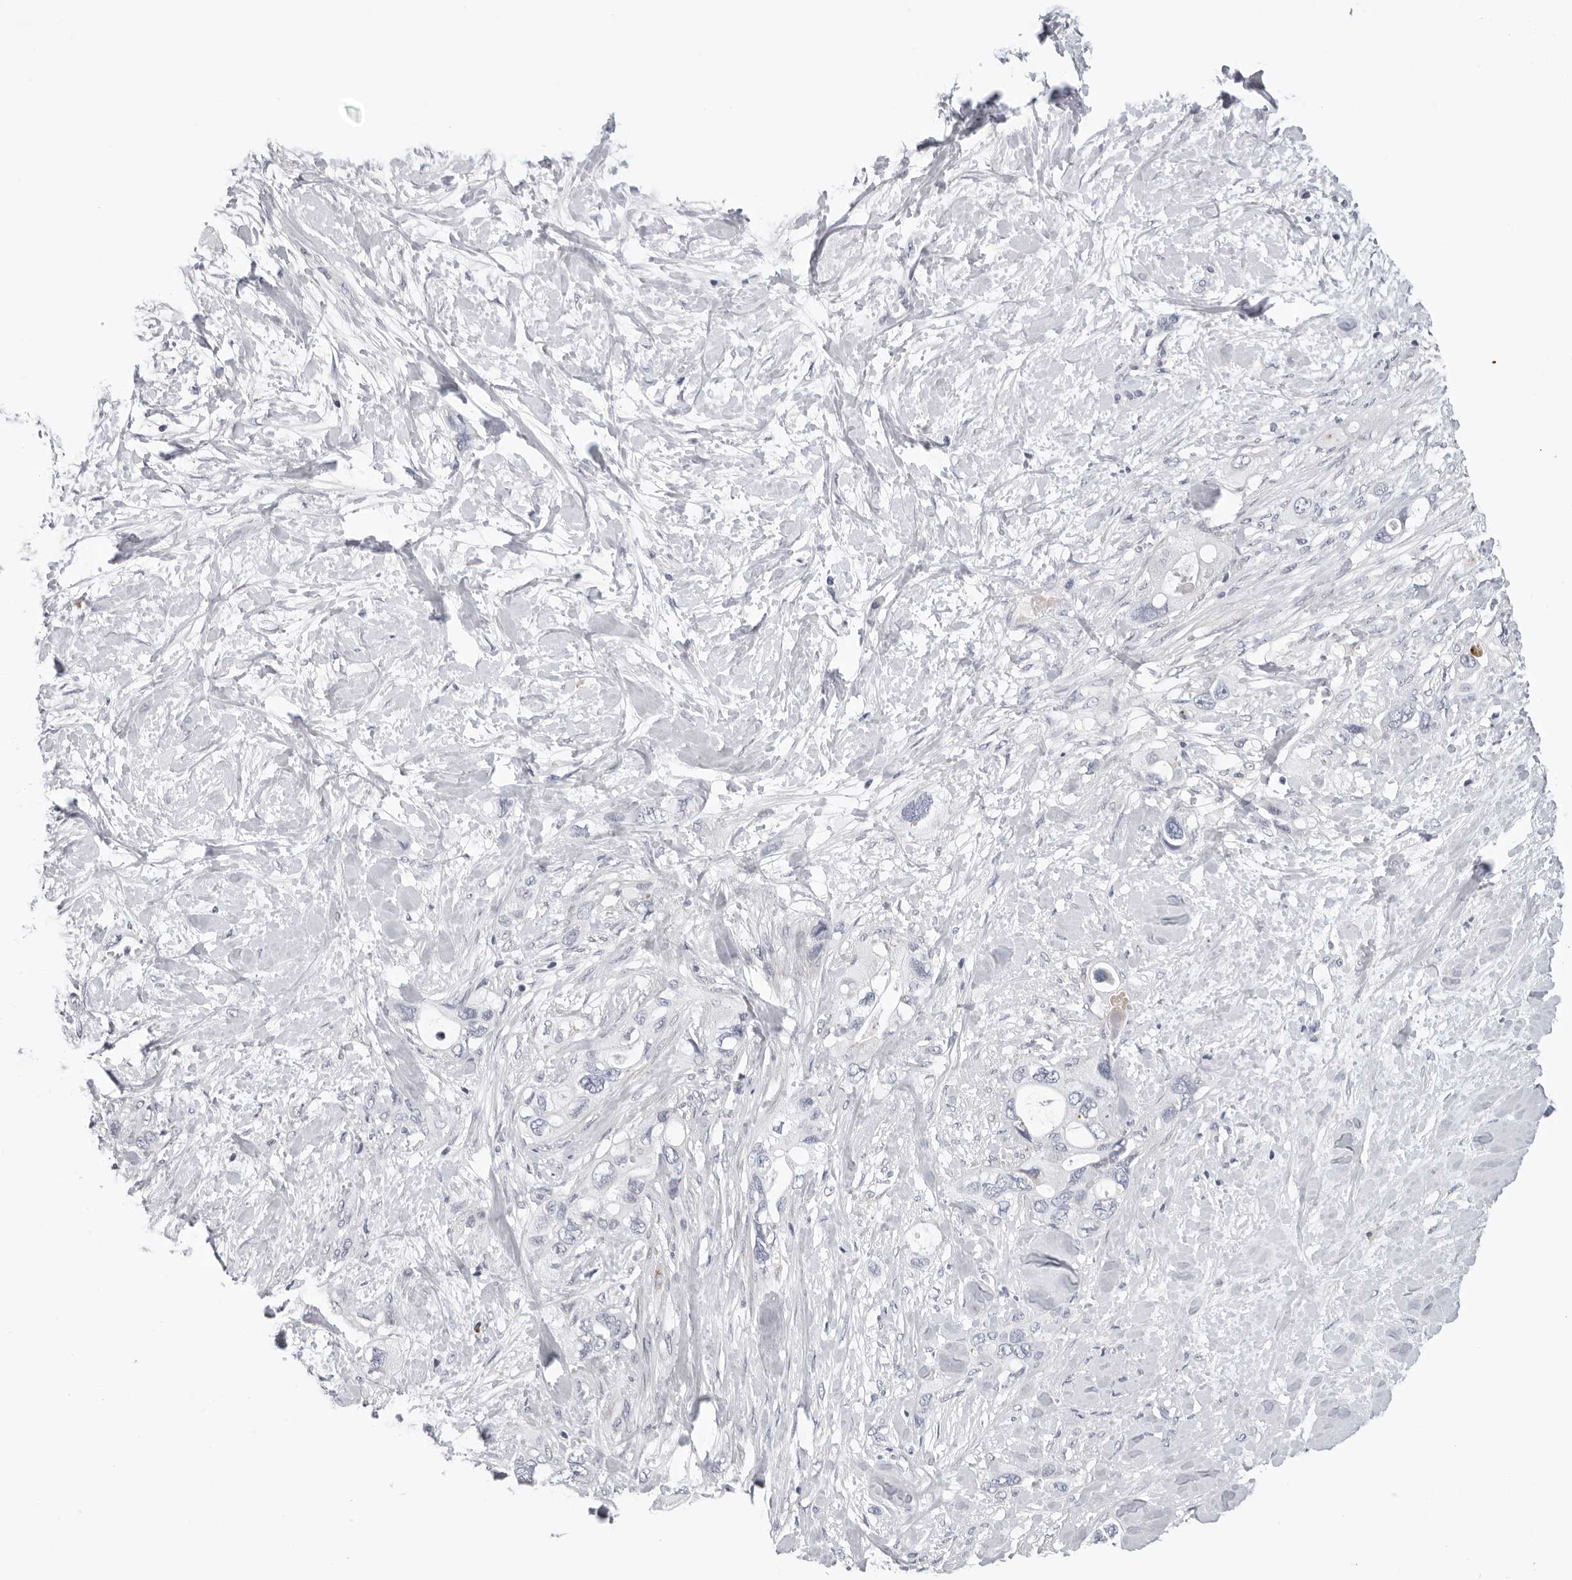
{"staining": {"intensity": "negative", "quantity": "none", "location": "none"}, "tissue": "pancreatic cancer", "cell_type": "Tumor cells", "image_type": "cancer", "snomed": [{"axis": "morphology", "description": "Adenocarcinoma, NOS"}, {"axis": "topography", "description": "Pancreas"}], "caption": "Pancreatic cancer stained for a protein using immunohistochemistry demonstrates no expression tumor cells.", "gene": "ZNF502", "patient": {"sex": "female", "age": 56}}